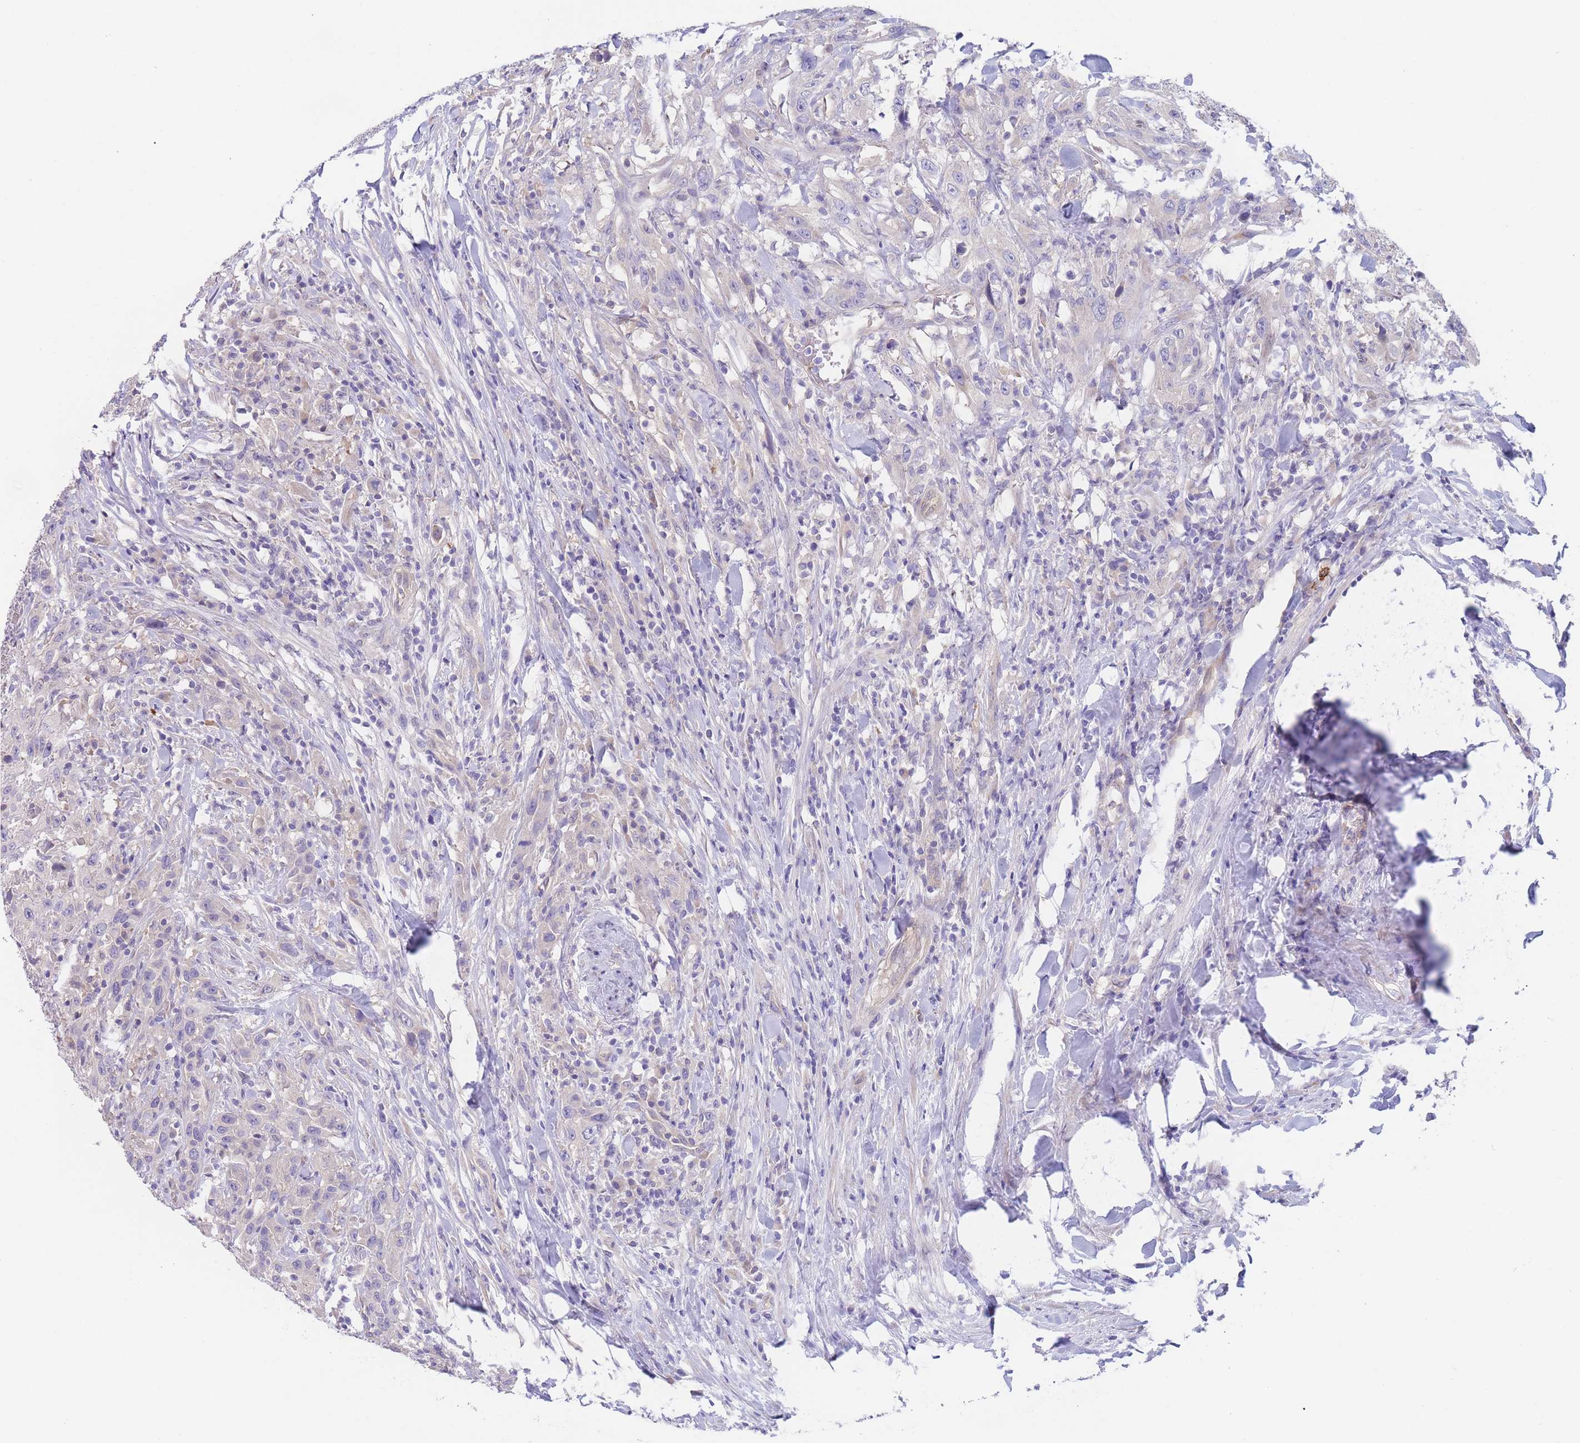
{"staining": {"intensity": "negative", "quantity": "none", "location": "none"}, "tissue": "urothelial cancer", "cell_type": "Tumor cells", "image_type": "cancer", "snomed": [{"axis": "morphology", "description": "Urothelial carcinoma, High grade"}, {"axis": "topography", "description": "Urinary bladder"}], "caption": "Immunohistochemistry photomicrograph of human urothelial carcinoma (high-grade) stained for a protein (brown), which demonstrates no positivity in tumor cells. Brightfield microscopy of immunohistochemistry stained with DAB (3,3'-diaminobenzidine) (brown) and hematoxylin (blue), captured at high magnification.", "gene": "ZNF281", "patient": {"sex": "male", "age": 61}}